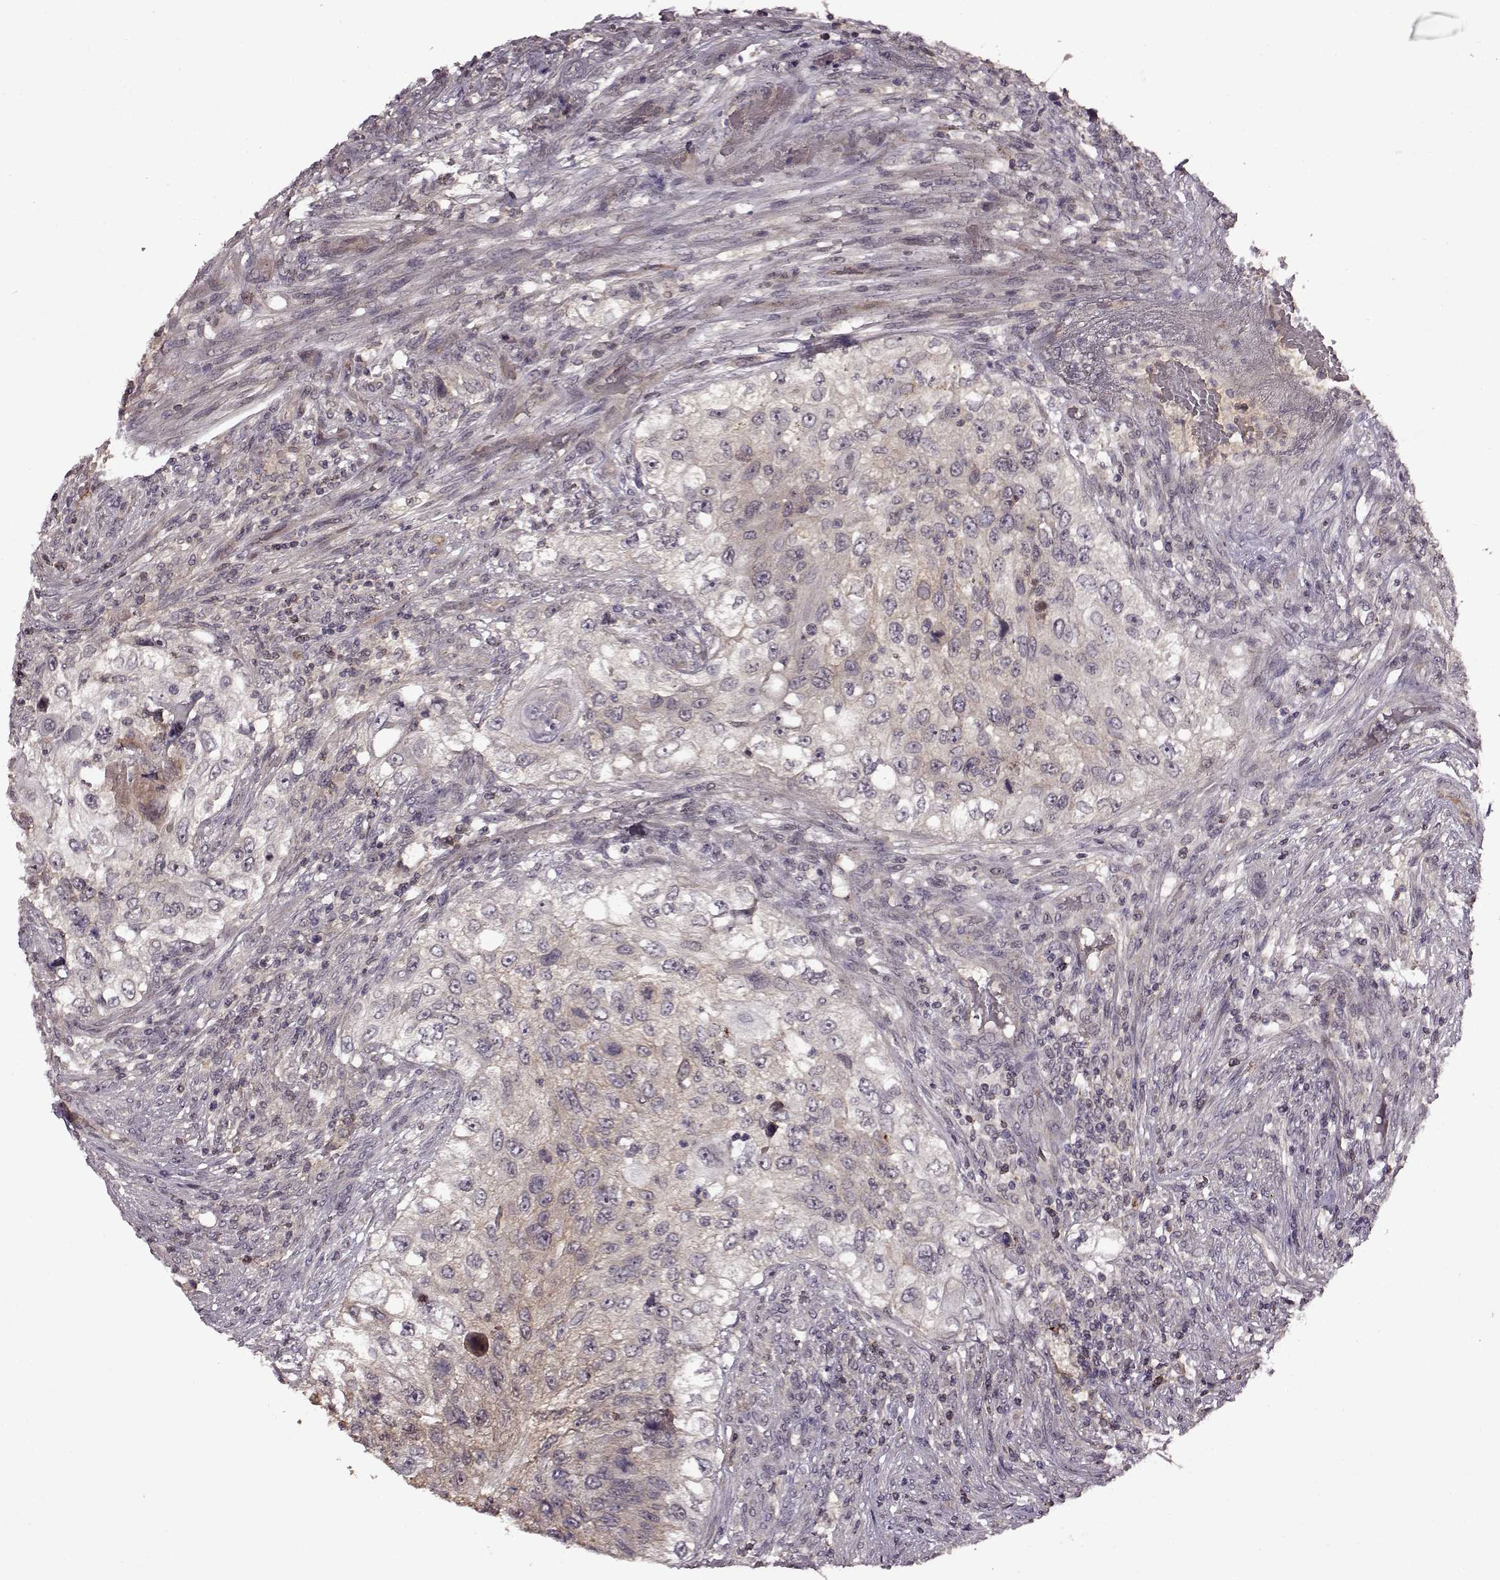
{"staining": {"intensity": "weak", "quantity": "<25%", "location": "cytoplasmic/membranous"}, "tissue": "urothelial cancer", "cell_type": "Tumor cells", "image_type": "cancer", "snomed": [{"axis": "morphology", "description": "Urothelial carcinoma, High grade"}, {"axis": "topography", "description": "Urinary bladder"}], "caption": "Immunohistochemical staining of urothelial cancer exhibits no significant staining in tumor cells. (DAB (3,3'-diaminobenzidine) immunohistochemistry, high magnification).", "gene": "MAIP1", "patient": {"sex": "female", "age": 60}}